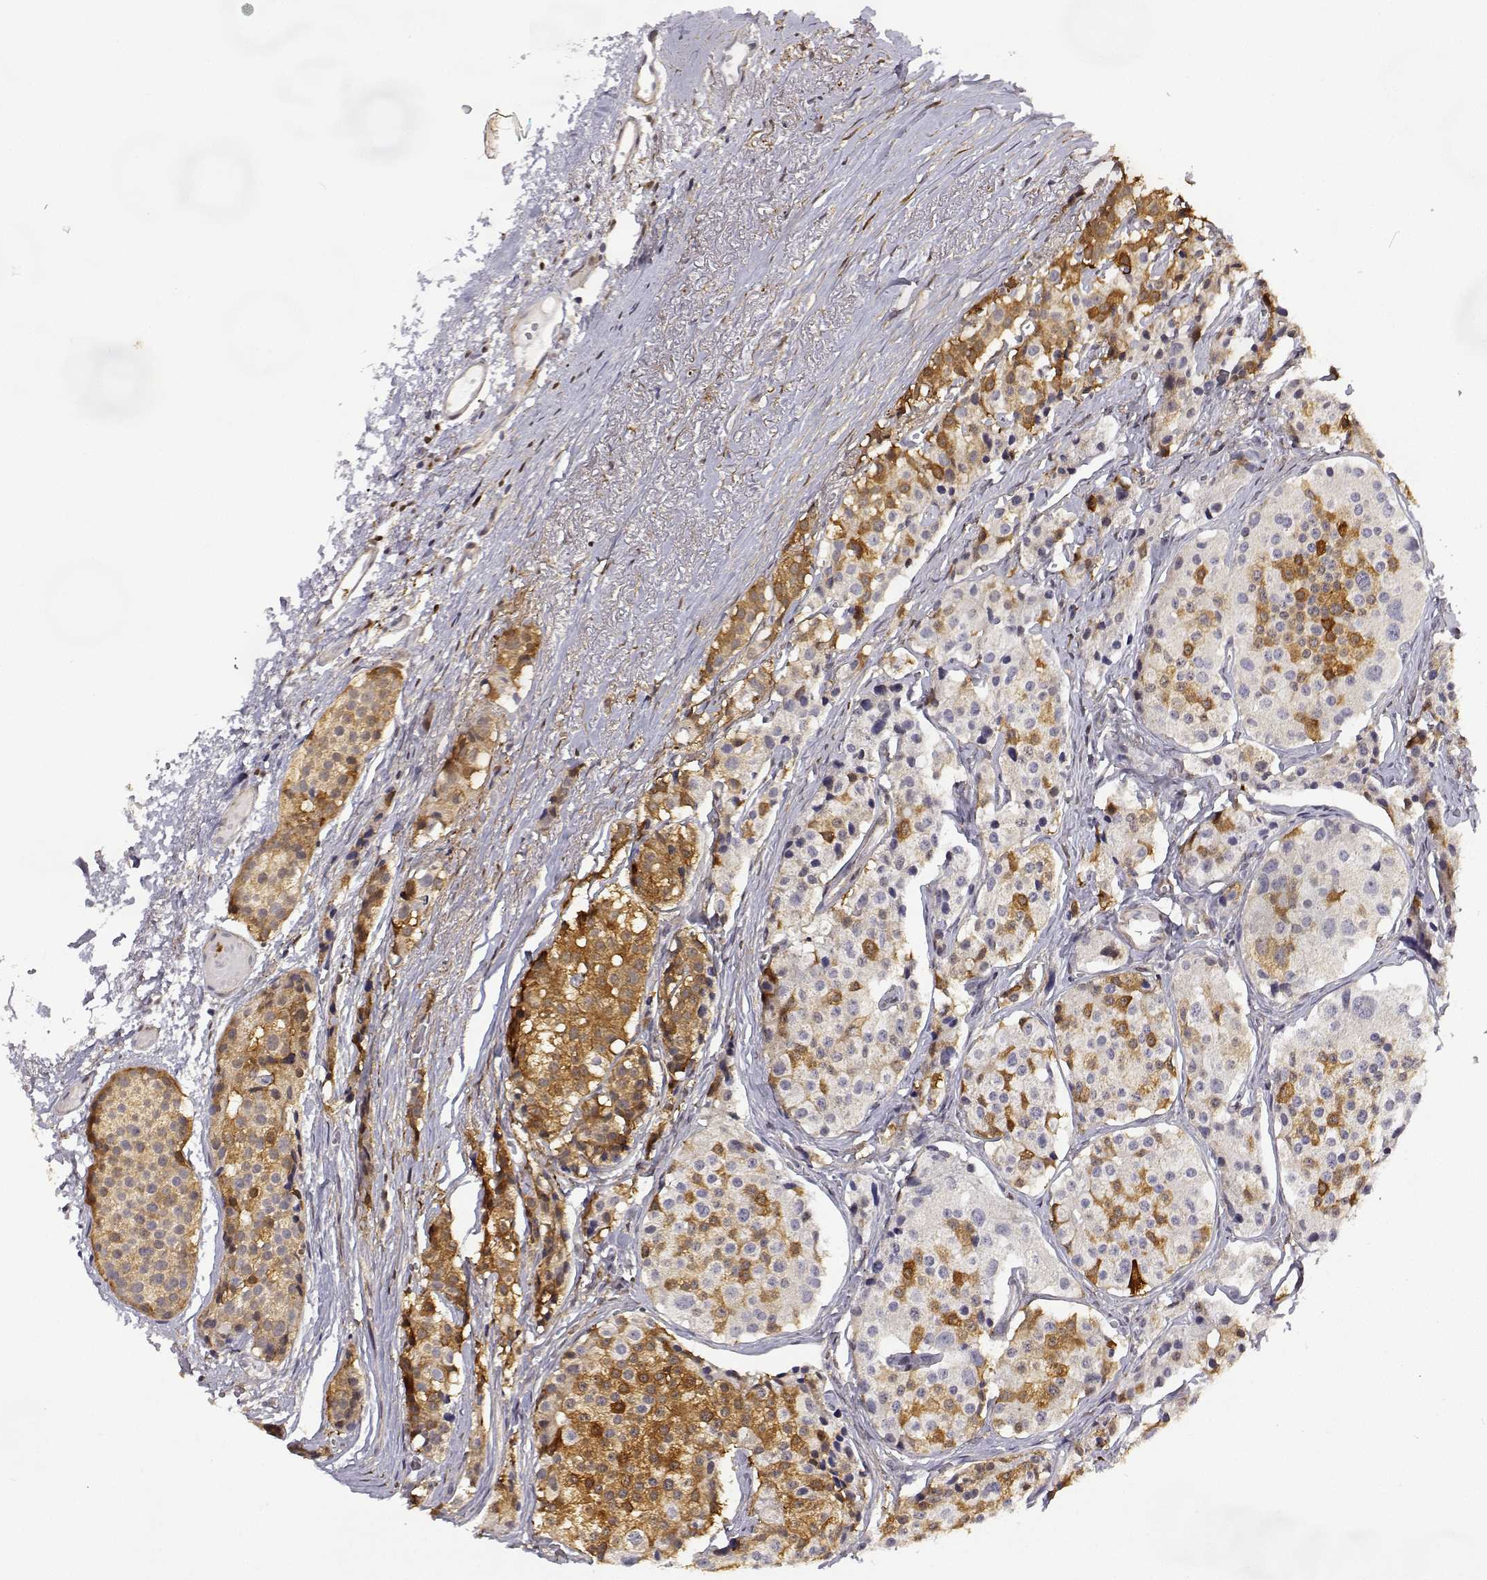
{"staining": {"intensity": "moderate", "quantity": "25%-75%", "location": "cytoplasmic/membranous"}, "tissue": "carcinoid", "cell_type": "Tumor cells", "image_type": "cancer", "snomed": [{"axis": "morphology", "description": "Carcinoid, malignant, NOS"}, {"axis": "topography", "description": "Small intestine"}], "caption": "Moderate cytoplasmic/membranous protein expression is seen in approximately 25%-75% of tumor cells in carcinoid.", "gene": "PHGDH", "patient": {"sex": "female", "age": 65}}